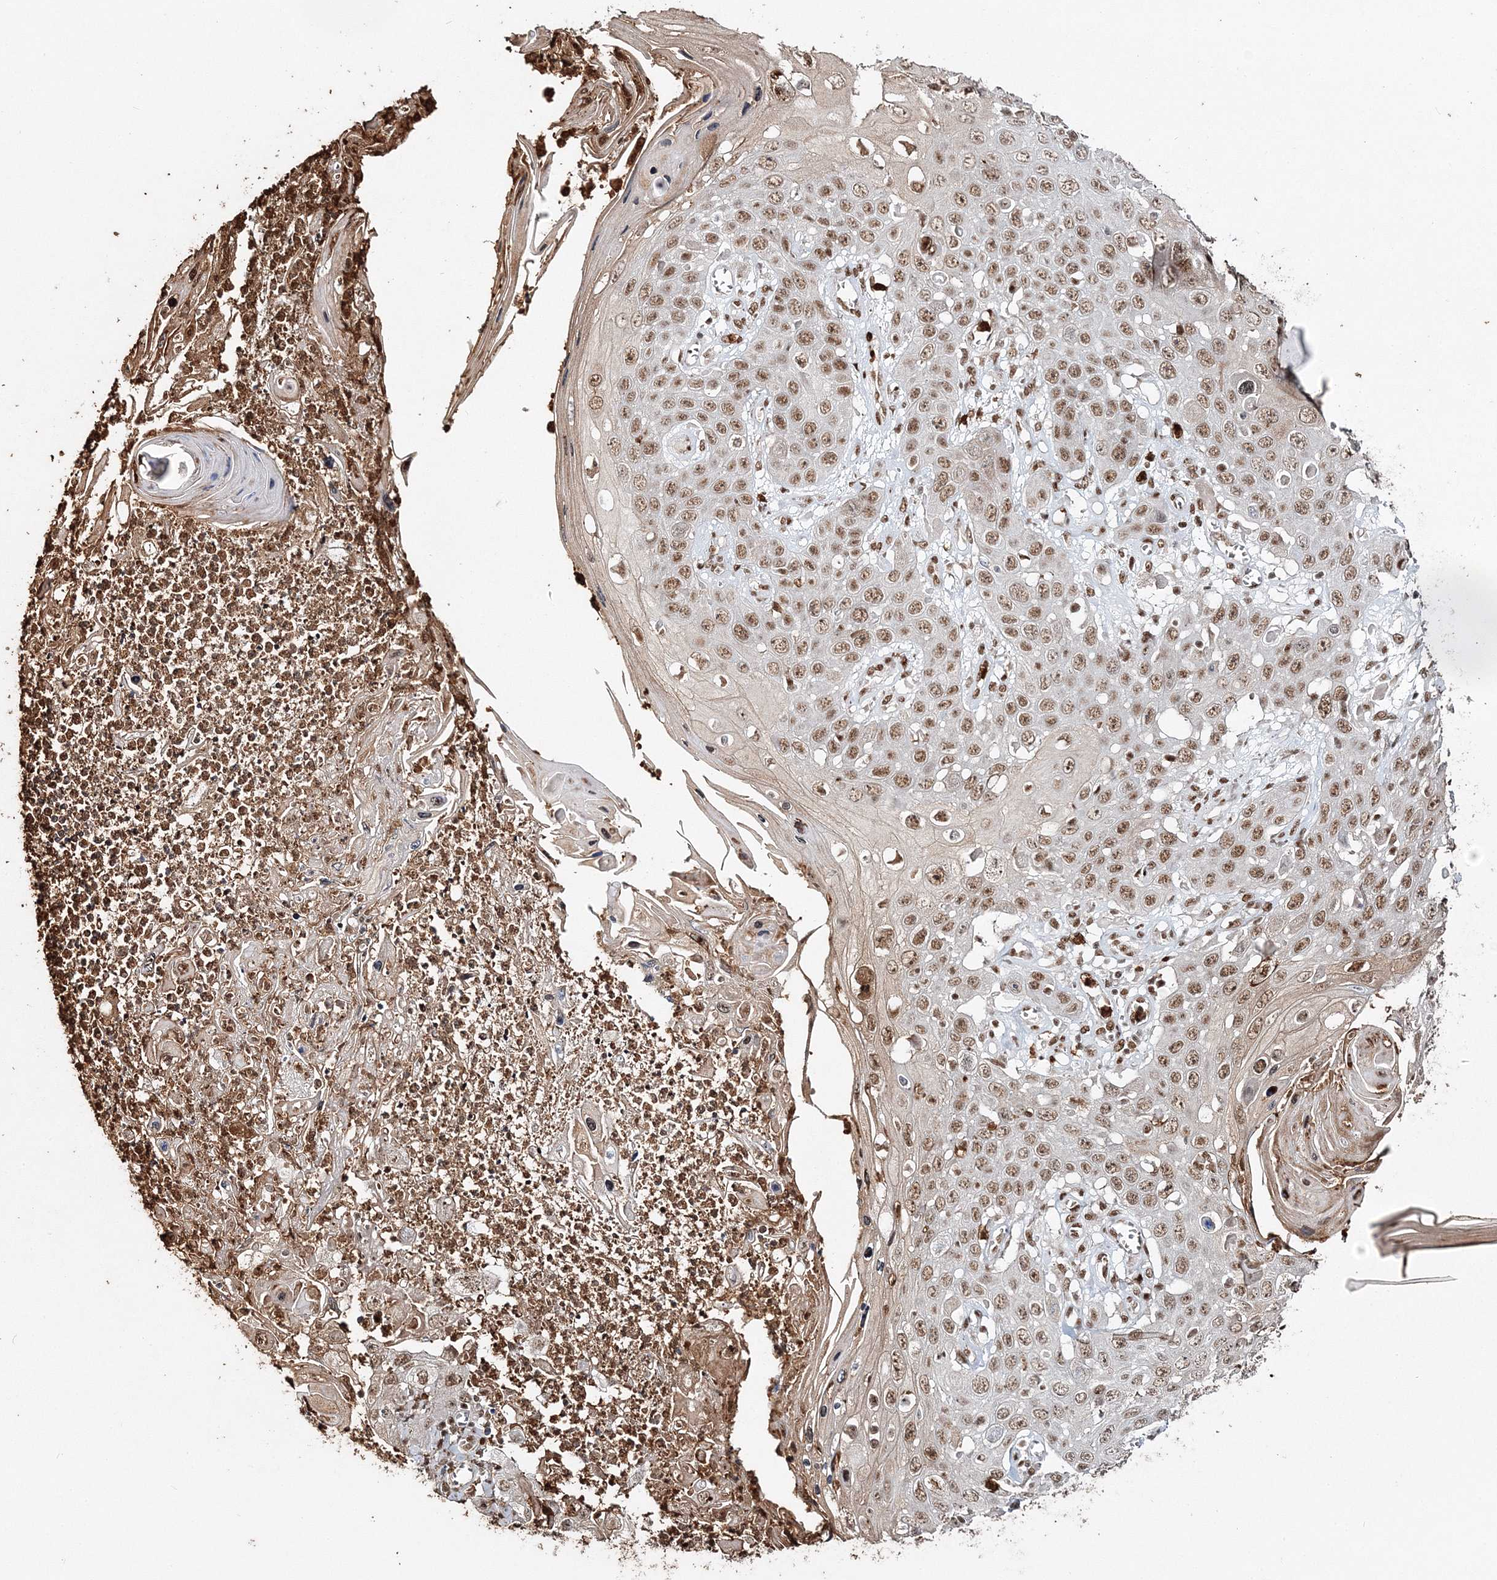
{"staining": {"intensity": "moderate", "quantity": ">75%", "location": "nuclear"}, "tissue": "skin cancer", "cell_type": "Tumor cells", "image_type": "cancer", "snomed": [{"axis": "morphology", "description": "Squamous cell carcinoma, NOS"}, {"axis": "topography", "description": "Skin"}], "caption": "The micrograph reveals immunohistochemical staining of skin cancer (squamous cell carcinoma). There is moderate nuclear positivity is present in approximately >75% of tumor cells.", "gene": "QRICH1", "patient": {"sex": "male", "age": 55}}